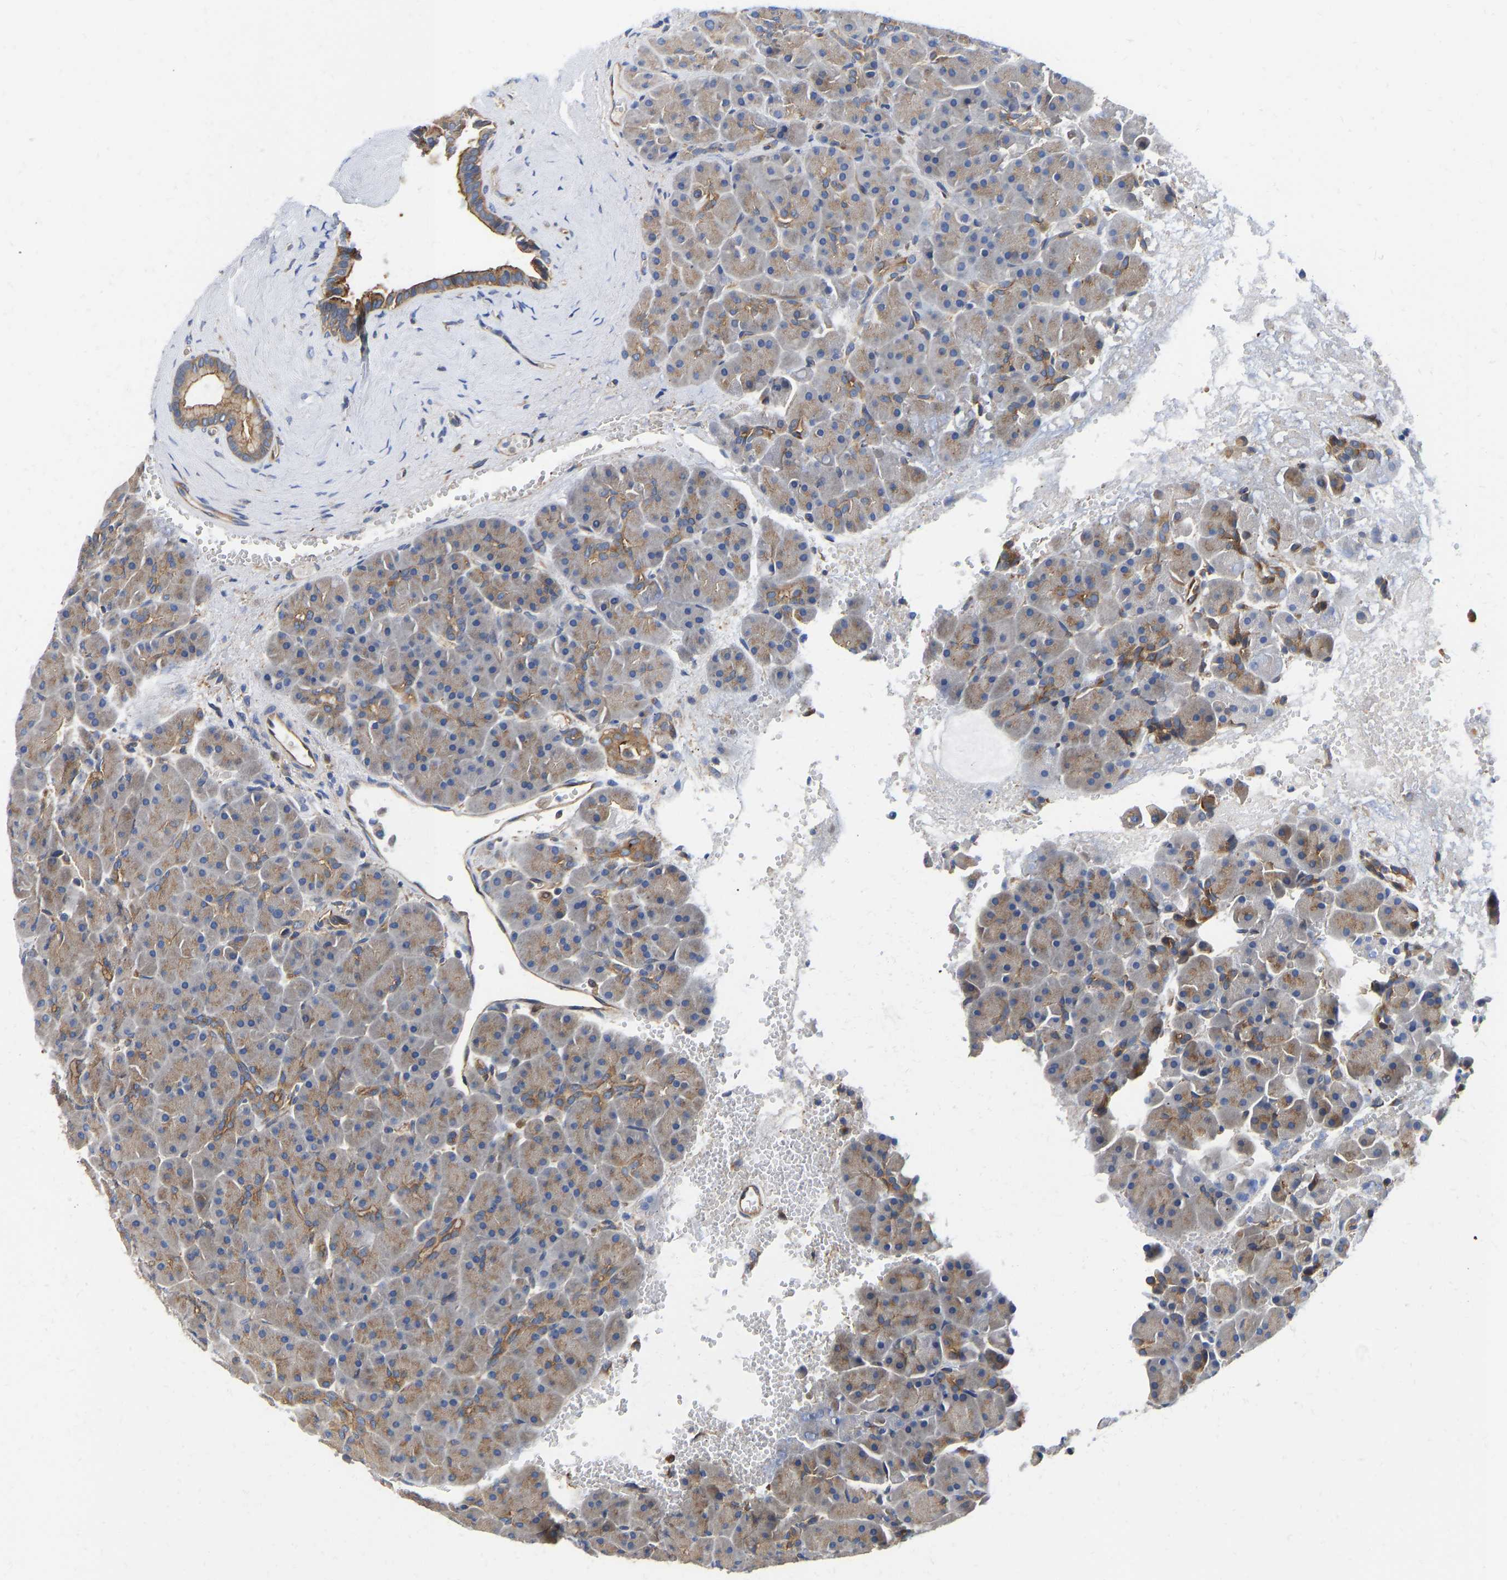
{"staining": {"intensity": "moderate", "quantity": "<25%", "location": "cytoplasmic/membranous"}, "tissue": "pancreas", "cell_type": "Exocrine glandular cells", "image_type": "normal", "snomed": [{"axis": "morphology", "description": "Normal tissue, NOS"}, {"axis": "topography", "description": "Pancreas"}], "caption": "IHC (DAB (3,3'-diaminobenzidine)) staining of unremarkable human pancreas reveals moderate cytoplasmic/membranous protein expression in approximately <25% of exocrine glandular cells.", "gene": "FLNB", "patient": {"sex": "male", "age": 66}}